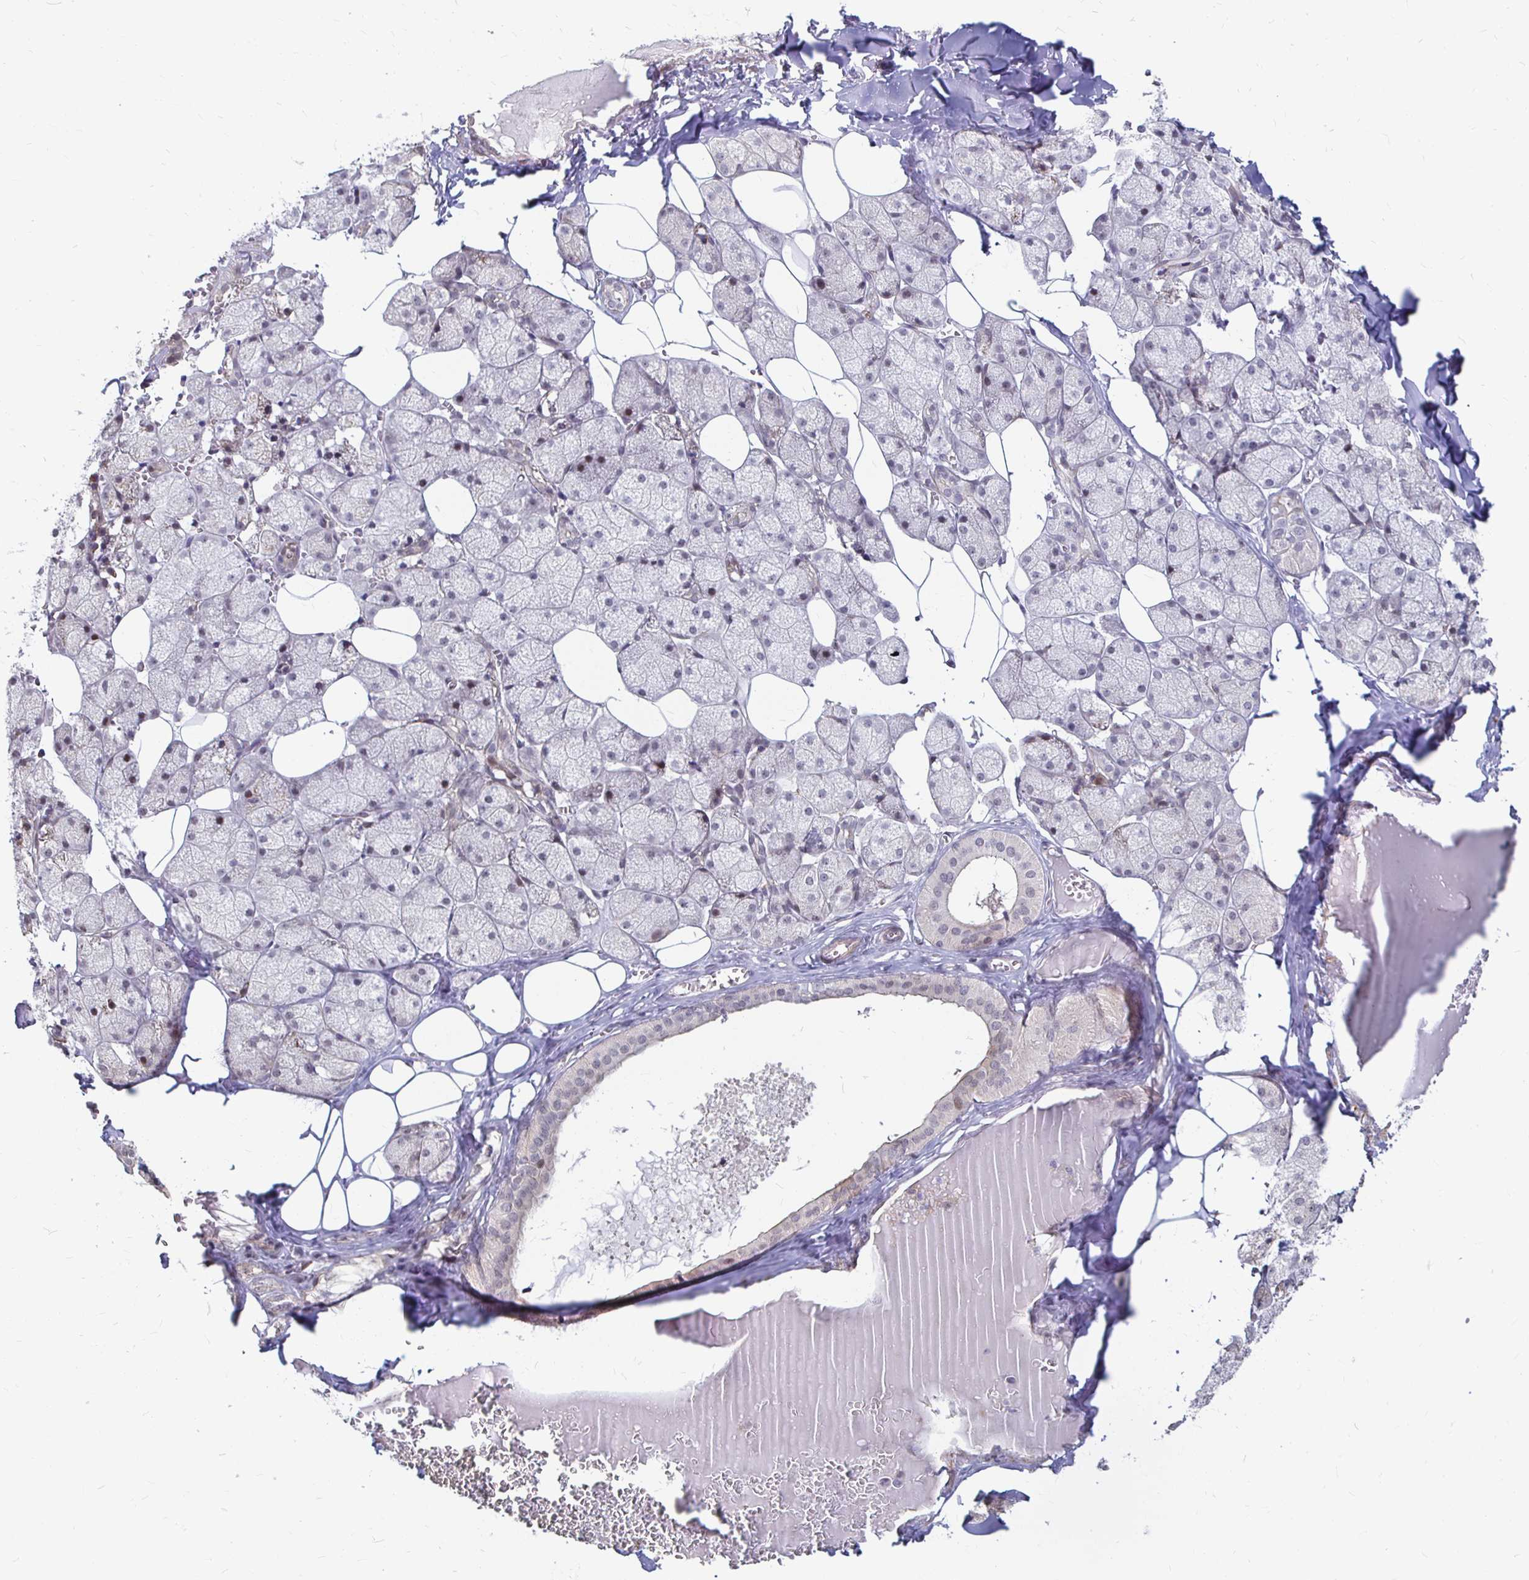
{"staining": {"intensity": "negative", "quantity": "none", "location": "none"}, "tissue": "salivary gland", "cell_type": "Glandular cells", "image_type": "normal", "snomed": [{"axis": "morphology", "description": "Normal tissue, NOS"}, {"axis": "topography", "description": "Salivary gland"}, {"axis": "topography", "description": "Peripheral nerve tissue"}], "caption": "Micrograph shows no significant protein expression in glandular cells of benign salivary gland.", "gene": "CAPN11", "patient": {"sex": "male", "age": 38}}